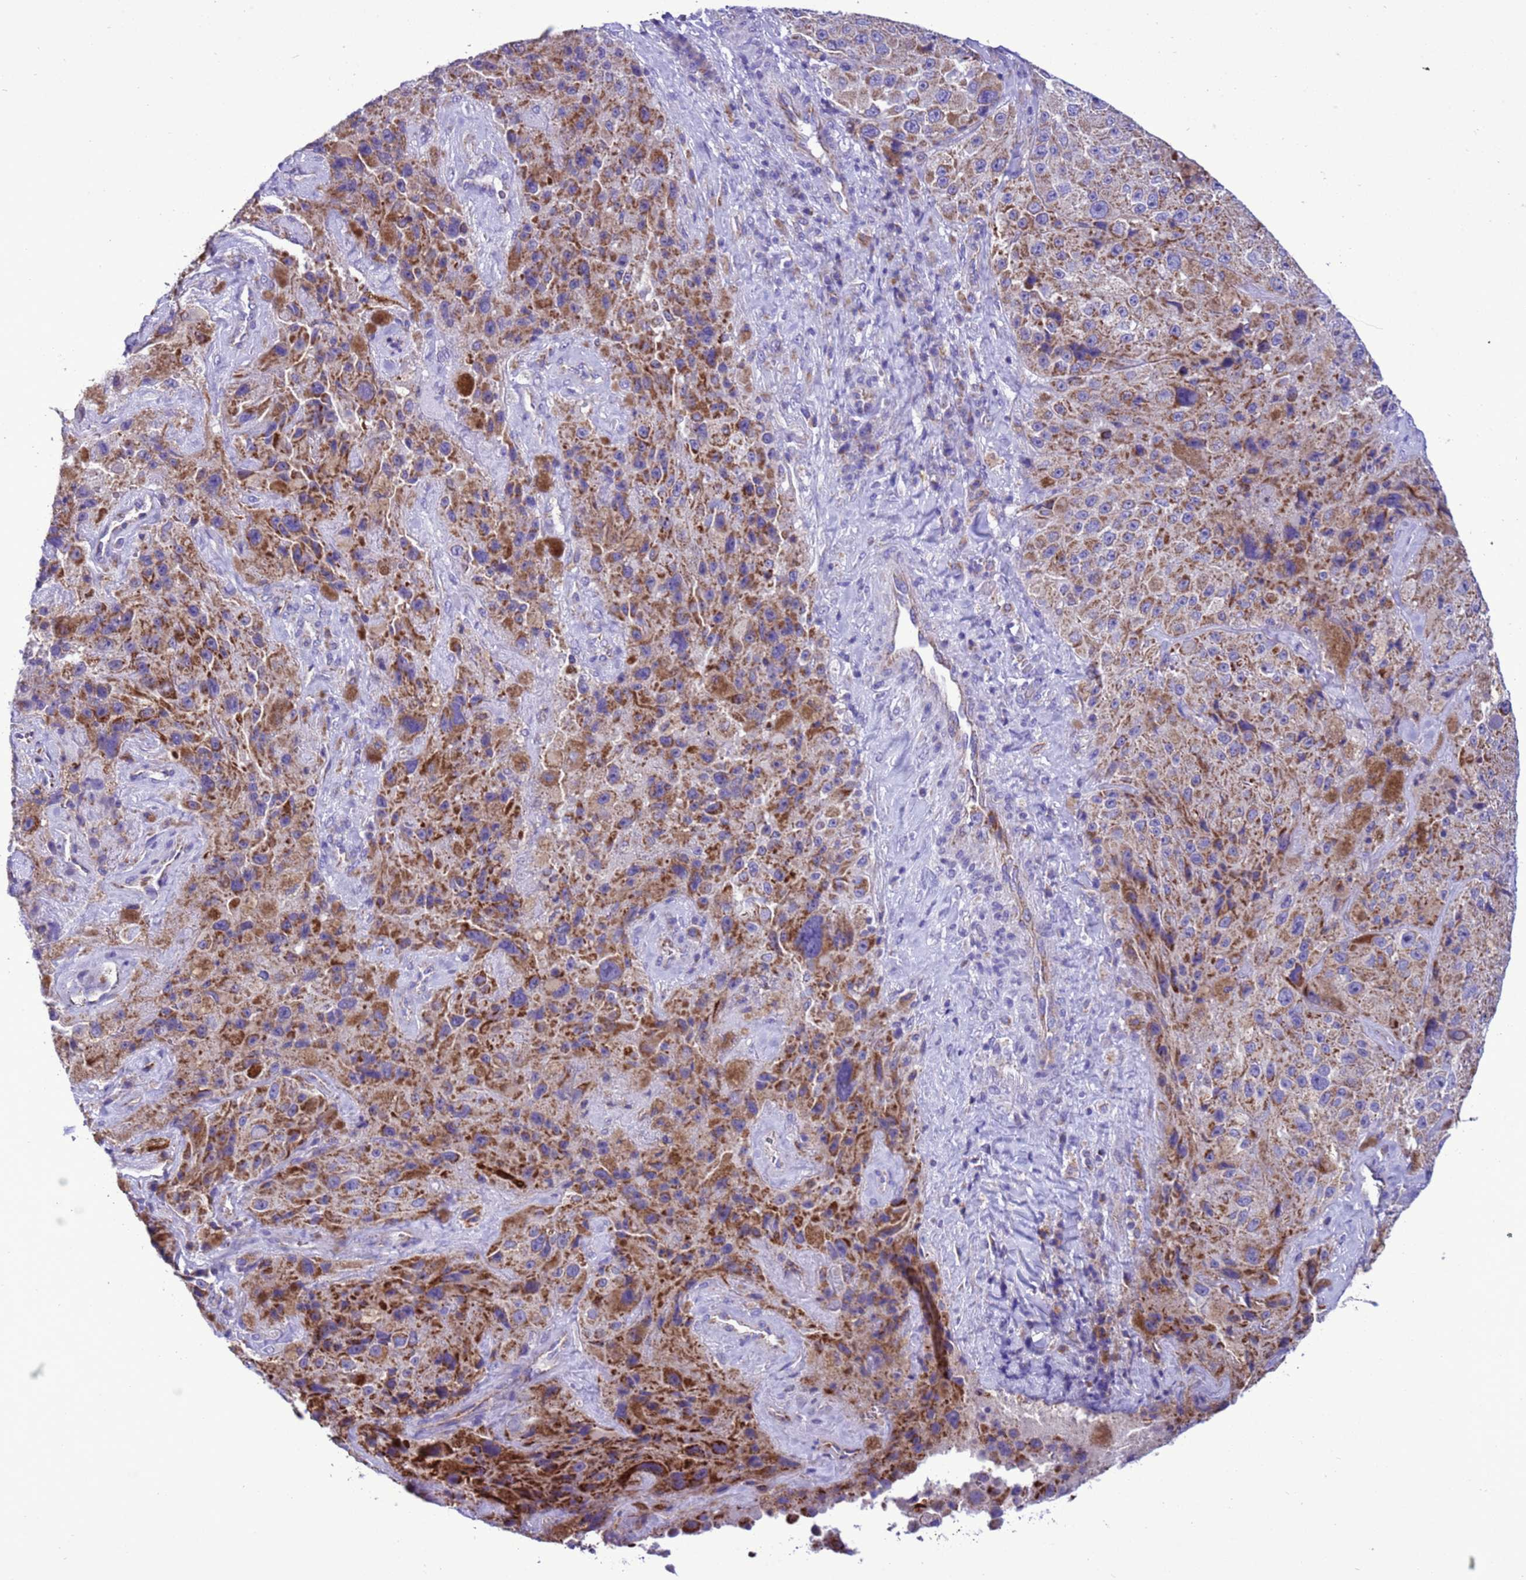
{"staining": {"intensity": "moderate", "quantity": ">75%", "location": "cytoplasmic/membranous"}, "tissue": "melanoma", "cell_type": "Tumor cells", "image_type": "cancer", "snomed": [{"axis": "morphology", "description": "Malignant melanoma, Metastatic site"}, {"axis": "topography", "description": "Lymph node"}], "caption": "Tumor cells display medium levels of moderate cytoplasmic/membranous staining in about >75% of cells in human malignant melanoma (metastatic site).", "gene": "CCDC191", "patient": {"sex": "male", "age": 62}}